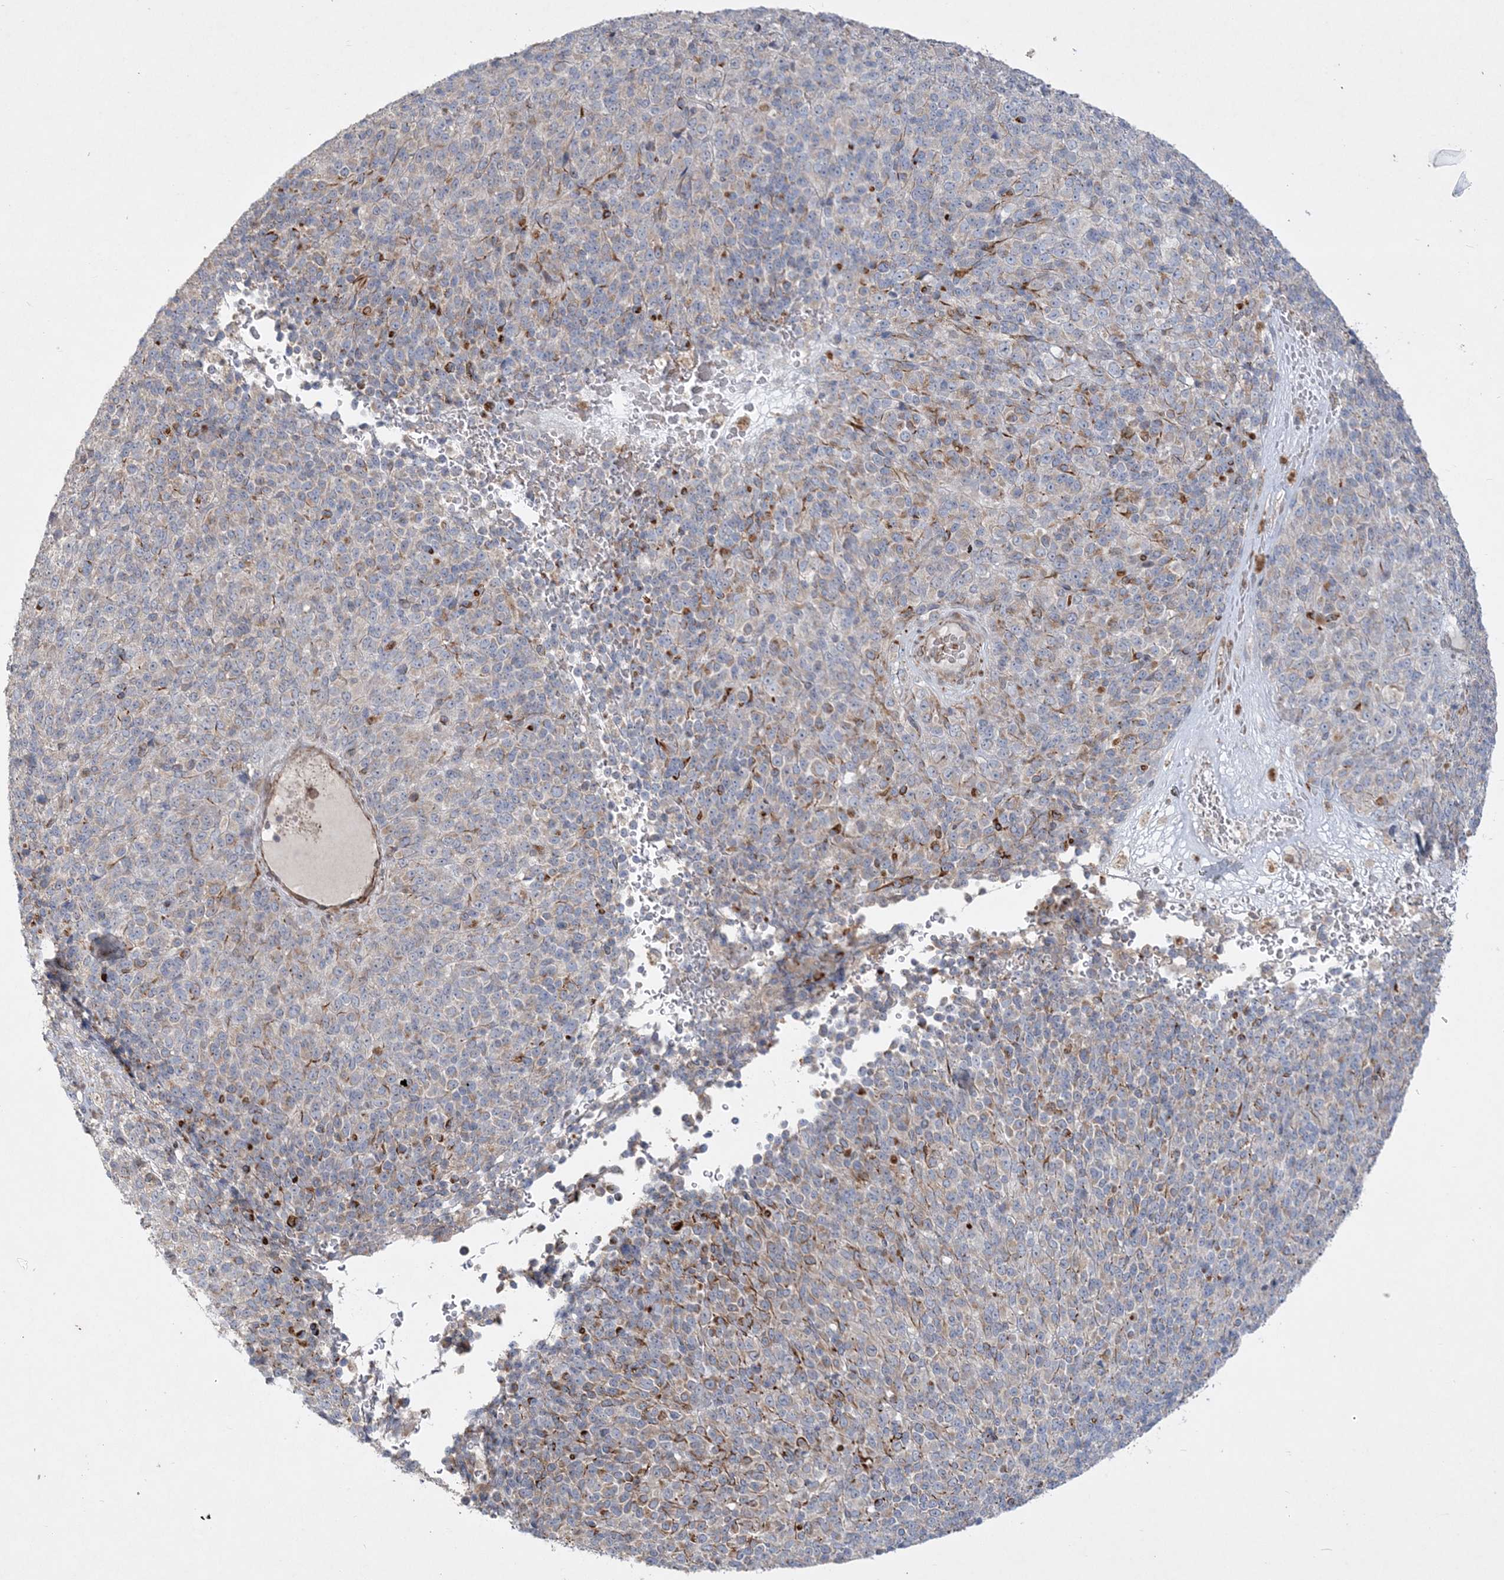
{"staining": {"intensity": "moderate", "quantity": "<25%", "location": "cytoplasmic/membranous"}, "tissue": "melanoma", "cell_type": "Tumor cells", "image_type": "cancer", "snomed": [{"axis": "morphology", "description": "Malignant melanoma, Metastatic site"}, {"axis": "topography", "description": "Brain"}], "caption": "Malignant melanoma (metastatic site) was stained to show a protein in brown. There is low levels of moderate cytoplasmic/membranous staining in about <25% of tumor cells. (Brightfield microscopy of DAB IHC at high magnification).", "gene": "INPP1", "patient": {"sex": "female", "age": 56}}